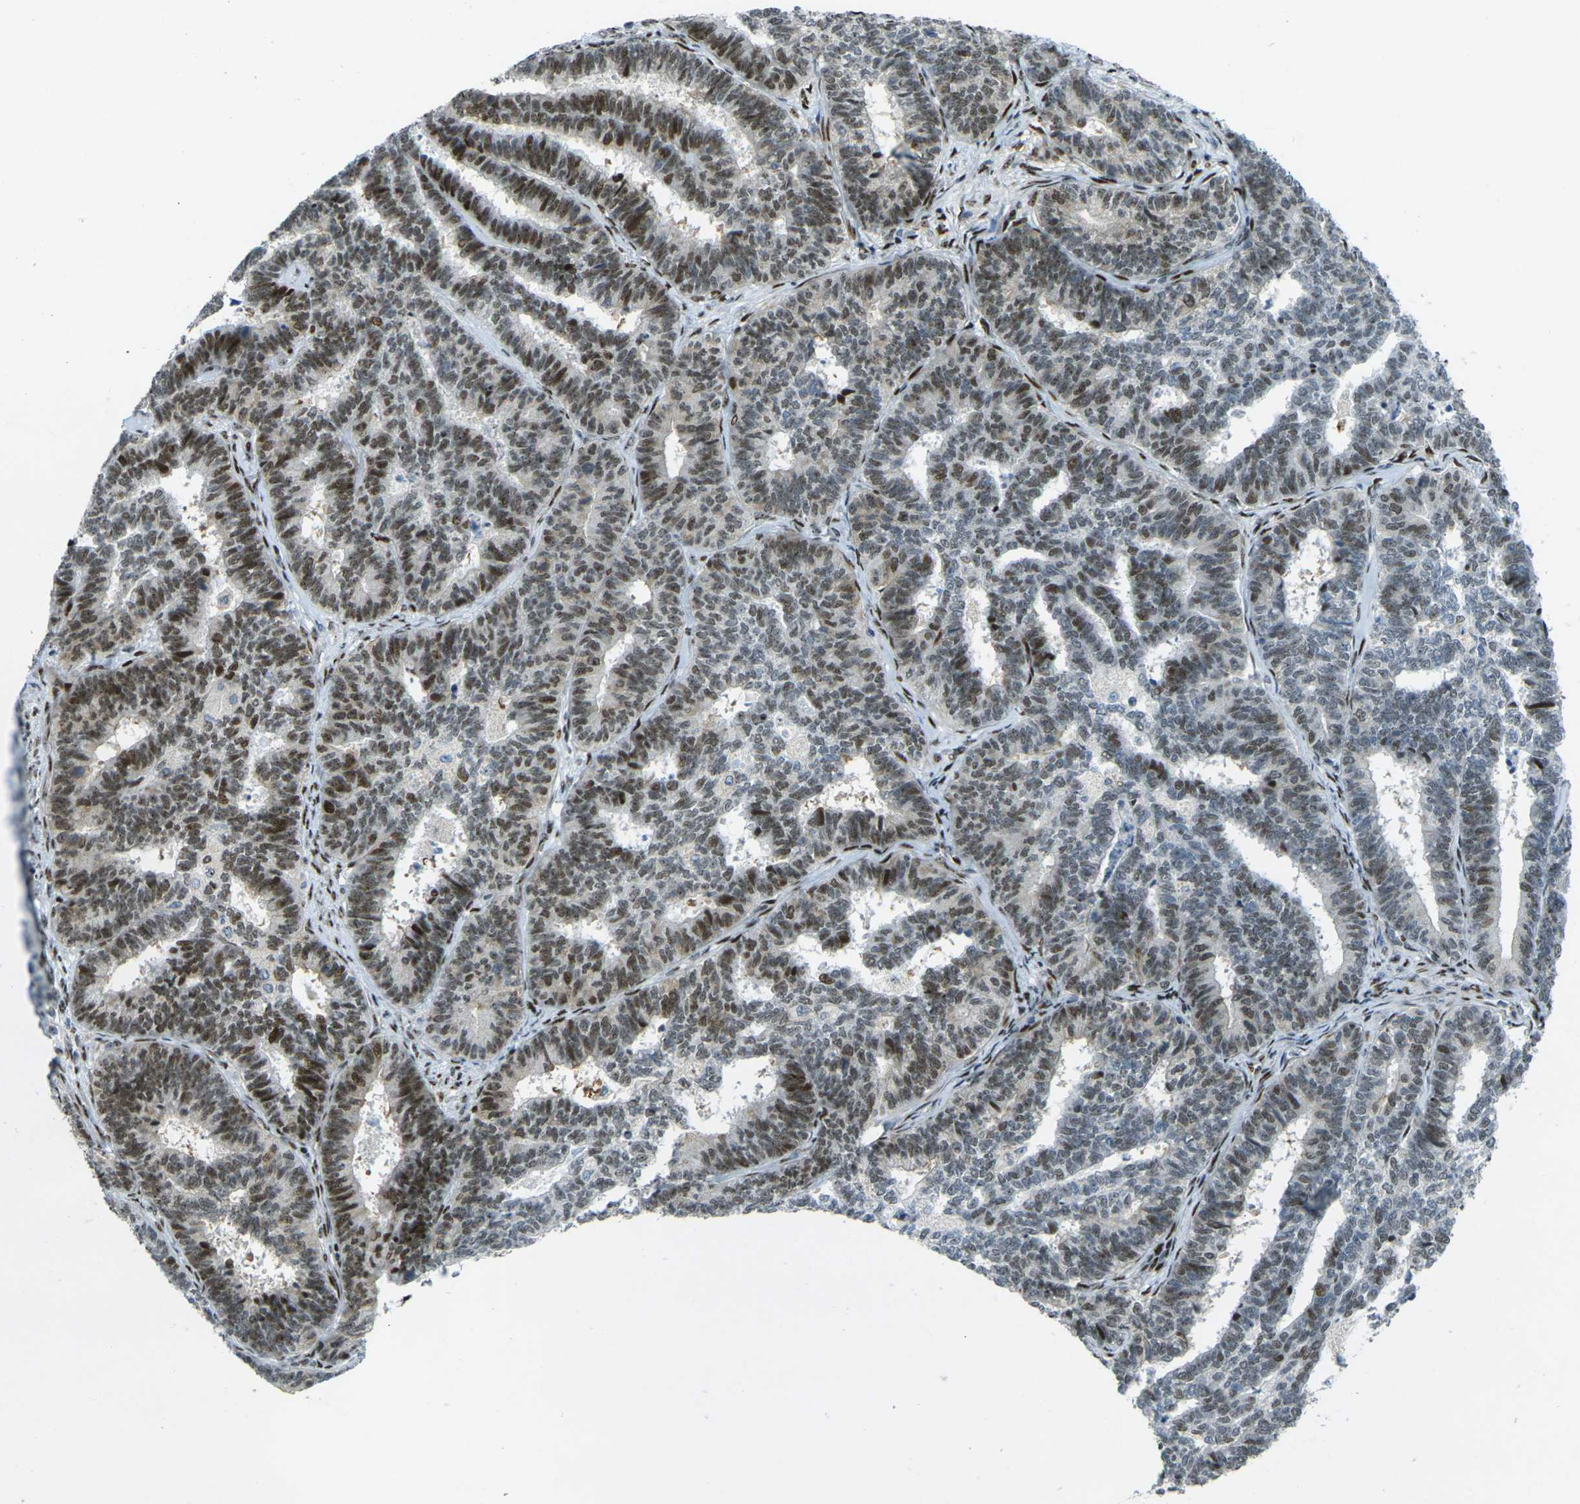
{"staining": {"intensity": "moderate", "quantity": ">75%", "location": "nuclear"}, "tissue": "endometrial cancer", "cell_type": "Tumor cells", "image_type": "cancer", "snomed": [{"axis": "morphology", "description": "Adenocarcinoma, NOS"}, {"axis": "topography", "description": "Endometrium"}], "caption": "Immunohistochemical staining of human endometrial cancer (adenocarcinoma) exhibits medium levels of moderate nuclear protein staining in about >75% of tumor cells. The staining was performed using DAB, with brown indicating positive protein expression. Nuclei are stained blue with hematoxylin.", "gene": "UBE2C", "patient": {"sex": "female", "age": 70}}